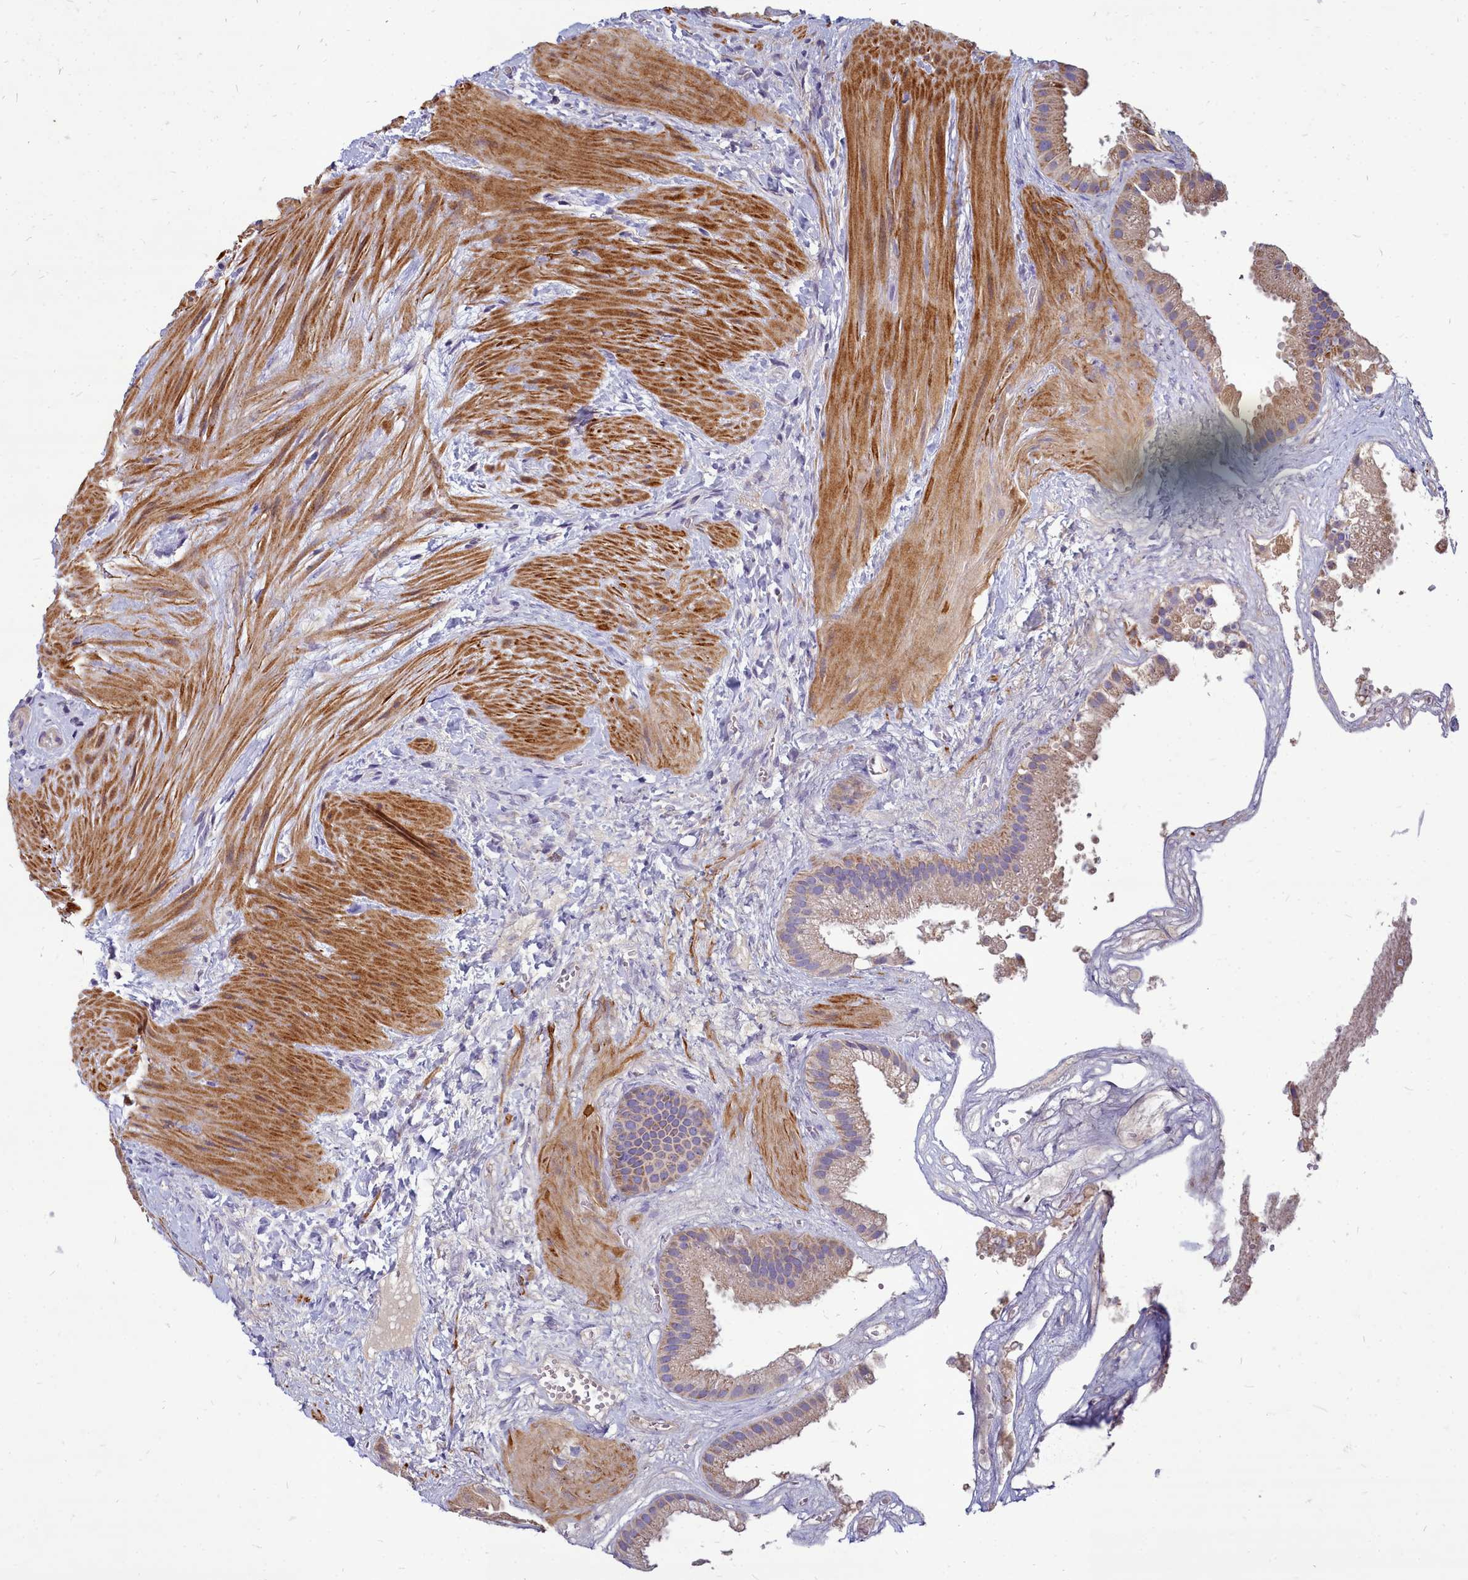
{"staining": {"intensity": "moderate", "quantity": "25%-75%", "location": "cytoplasmic/membranous"}, "tissue": "gallbladder", "cell_type": "Glandular cells", "image_type": "normal", "snomed": [{"axis": "morphology", "description": "Normal tissue, NOS"}, {"axis": "topography", "description": "Gallbladder"}], "caption": "Glandular cells show medium levels of moderate cytoplasmic/membranous staining in approximately 25%-75% of cells in normal human gallbladder. (brown staining indicates protein expression, while blue staining denotes nuclei).", "gene": "SMPD4", "patient": {"sex": "male", "age": 55}}